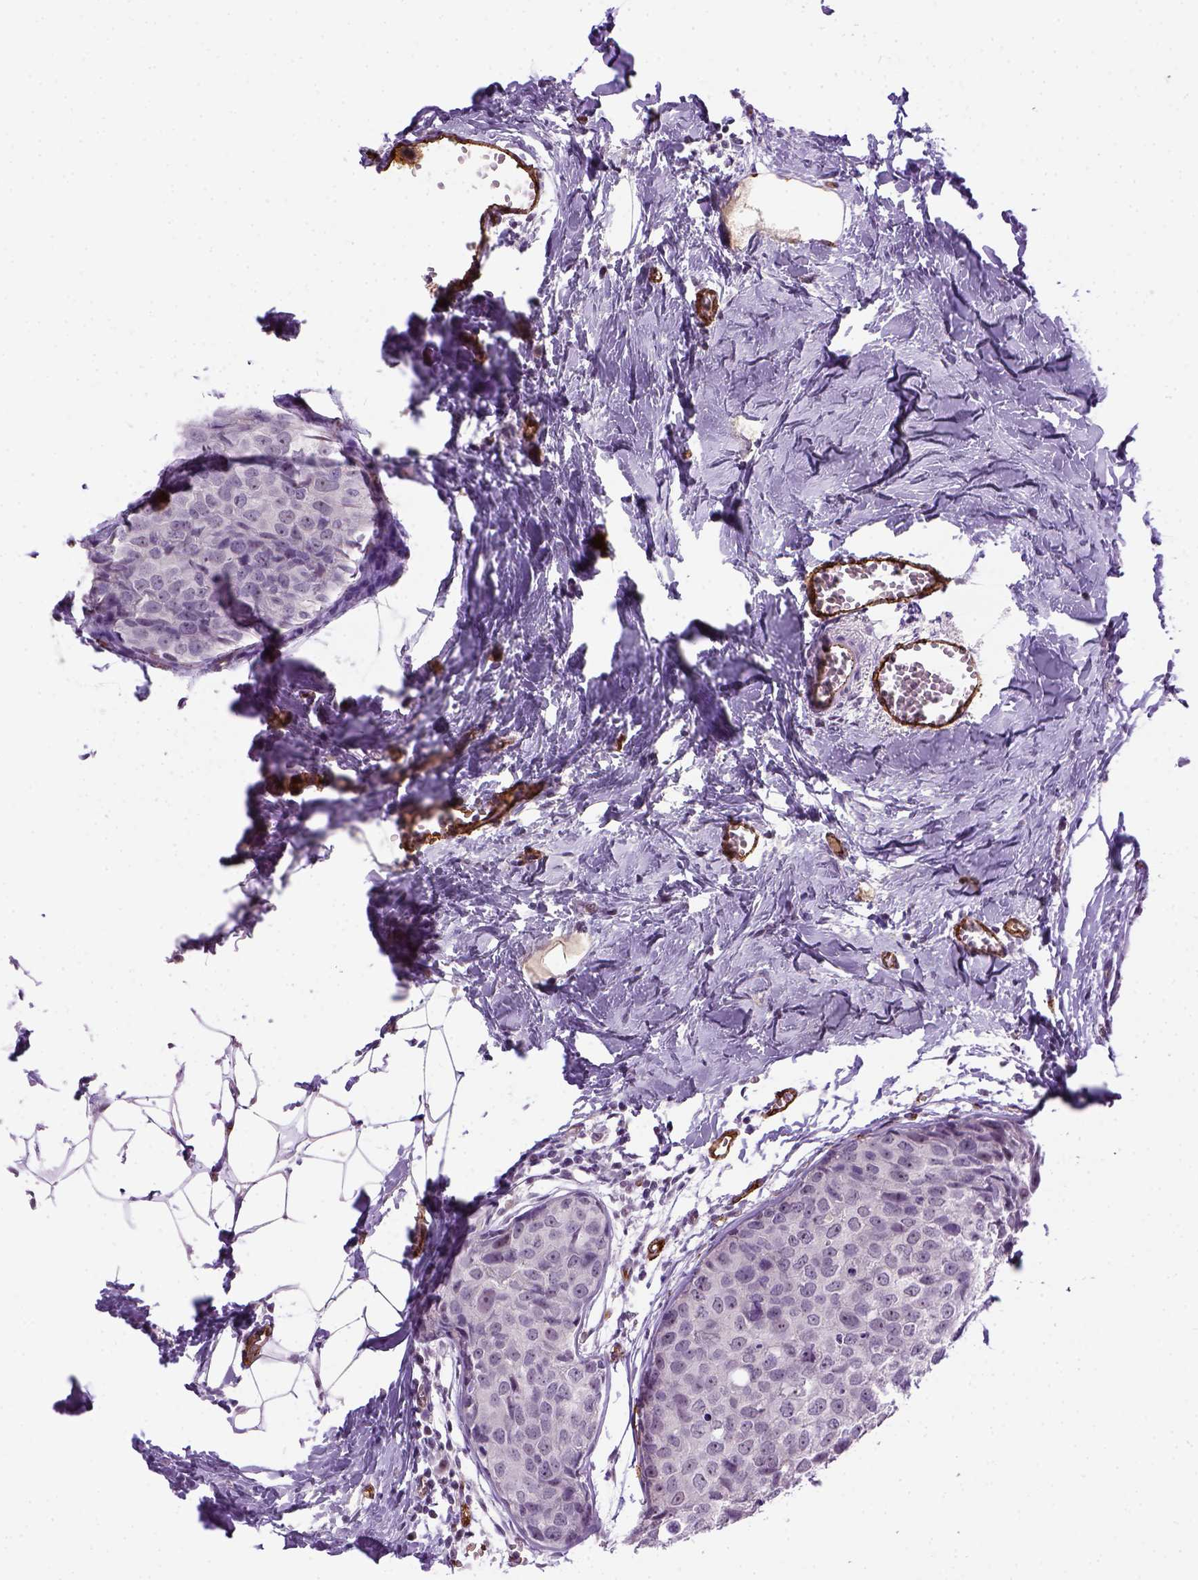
{"staining": {"intensity": "negative", "quantity": "none", "location": "none"}, "tissue": "breast cancer", "cell_type": "Tumor cells", "image_type": "cancer", "snomed": [{"axis": "morphology", "description": "Duct carcinoma"}, {"axis": "topography", "description": "Breast"}], "caption": "The immunohistochemistry (IHC) photomicrograph has no significant expression in tumor cells of infiltrating ductal carcinoma (breast) tissue.", "gene": "VWF", "patient": {"sex": "female", "age": 38}}